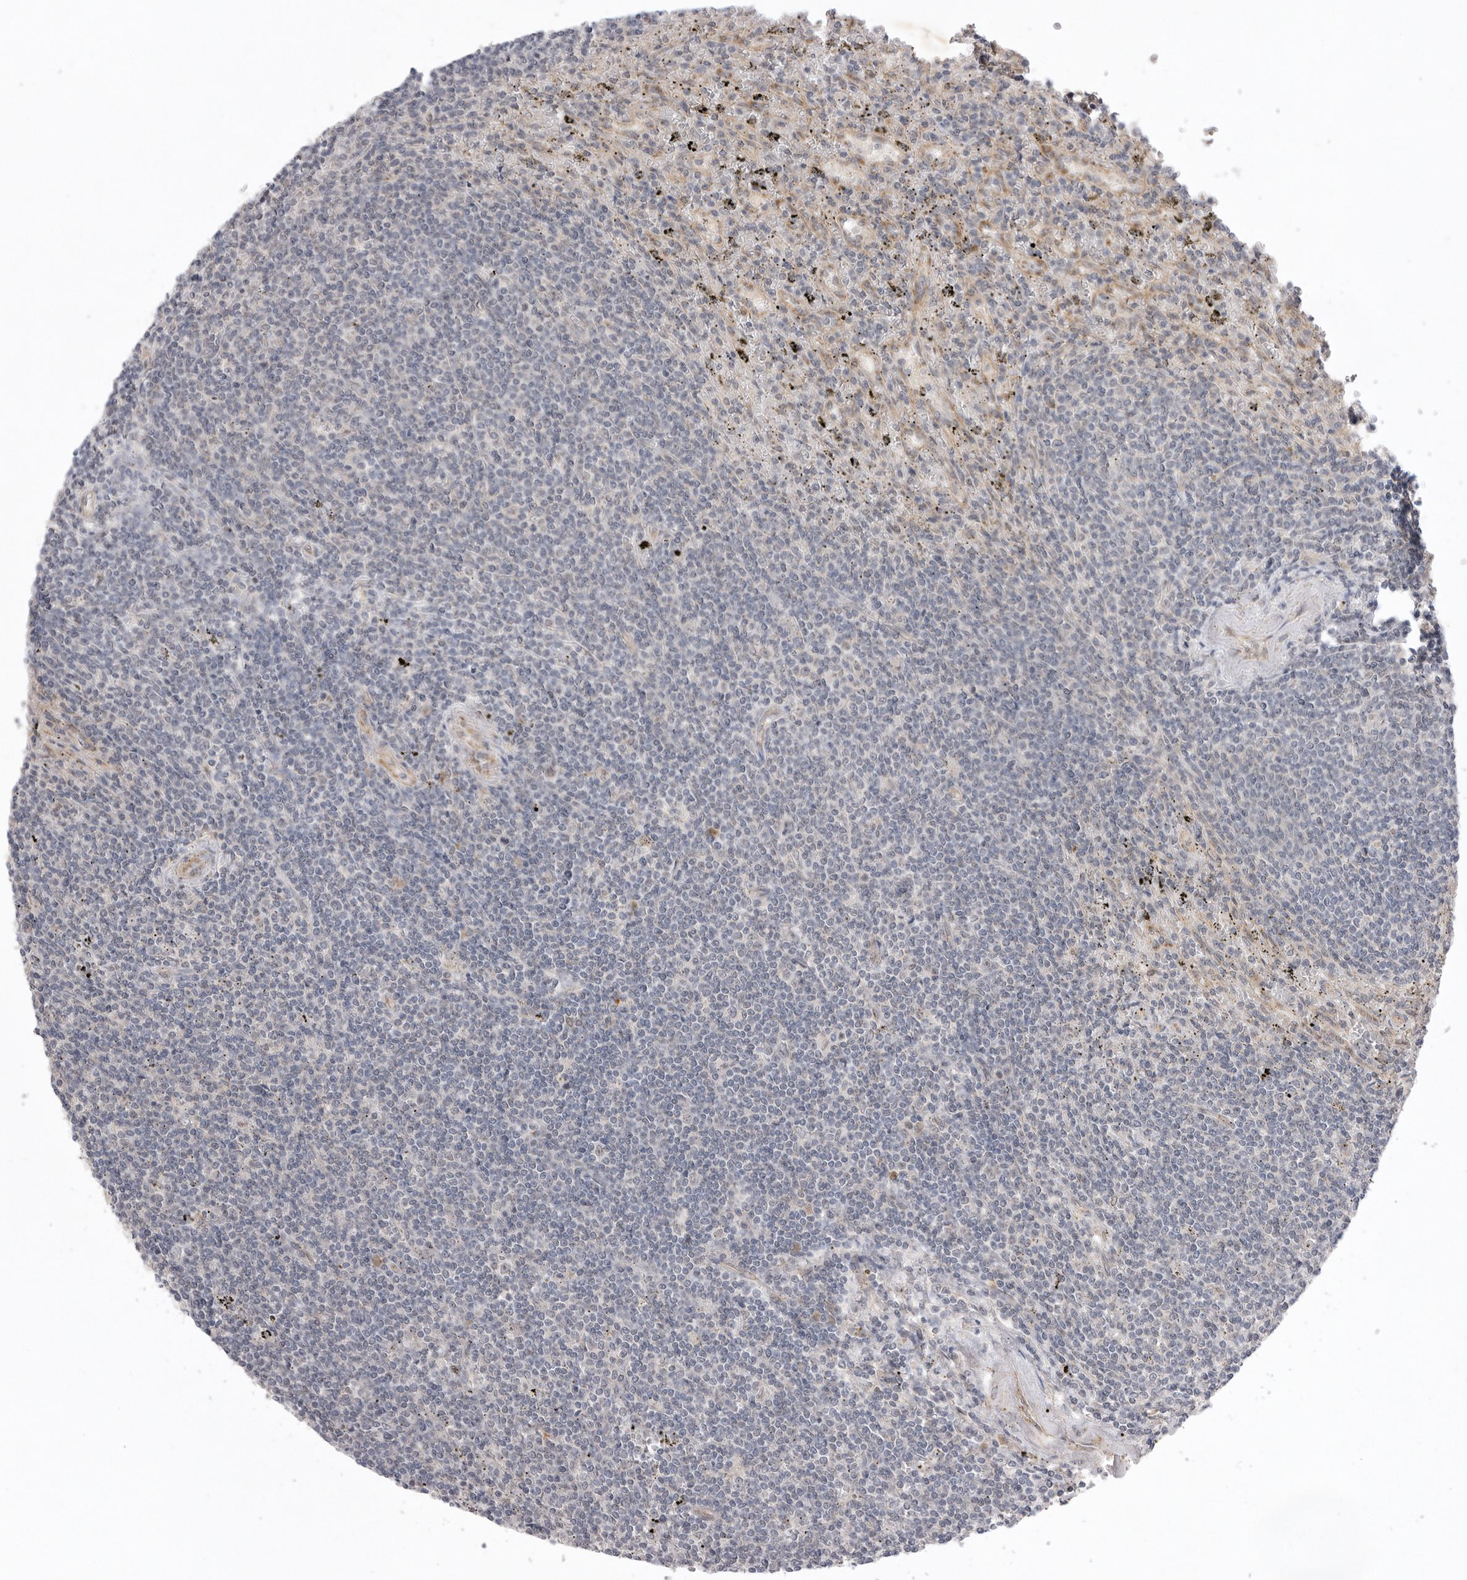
{"staining": {"intensity": "negative", "quantity": "none", "location": "none"}, "tissue": "lymphoma", "cell_type": "Tumor cells", "image_type": "cancer", "snomed": [{"axis": "morphology", "description": "Malignant lymphoma, non-Hodgkin's type, Low grade"}, {"axis": "topography", "description": "Spleen"}], "caption": "DAB (3,3'-diaminobenzidine) immunohistochemical staining of low-grade malignant lymphoma, non-Hodgkin's type displays no significant expression in tumor cells. The staining was performed using DAB (3,3'-diaminobenzidine) to visualize the protein expression in brown, while the nuclei were stained in blue with hematoxylin (Magnification: 20x).", "gene": "TLR3", "patient": {"sex": "male", "age": 76}}